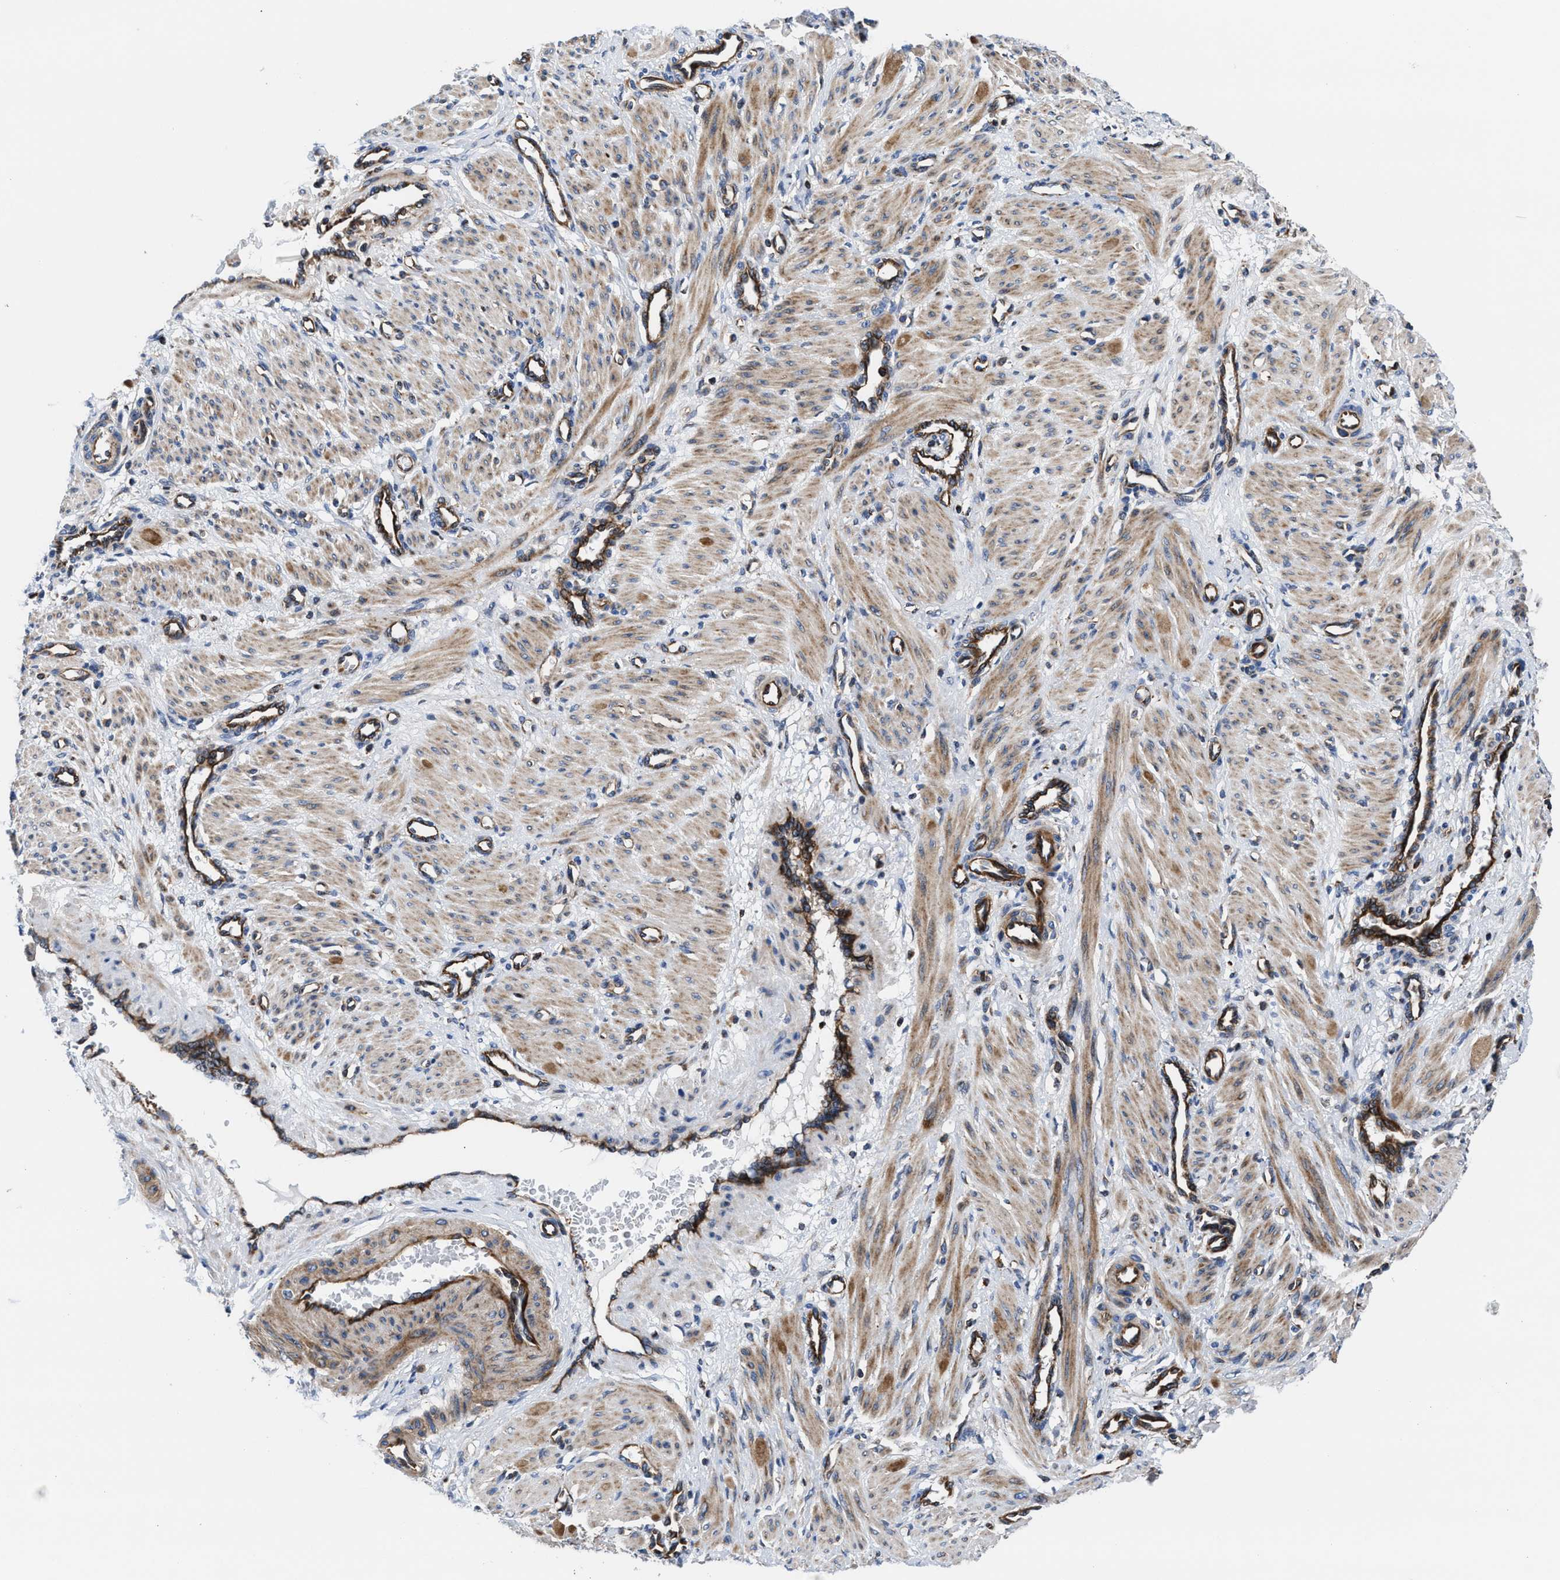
{"staining": {"intensity": "moderate", "quantity": ">75%", "location": "cytoplasmic/membranous"}, "tissue": "smooth muscle", "cell_type": "Smooth muscle cells", "image_type": "normal", "snomed": [{"axis": "morphology", "description": "Normal tissue, NOS"}, {"axis": "topography", "description": "Endometrium"}], "caption": "Immunohistochemical staining of normal human smooth muscle exhibits medium levels of moderate cytoplasmic/membranous expression in approximately >75% of smooth muscle cells. (DAB IHC, brown staining for protein, blue staining for nuclei).", "gene": "PRR15L", "patient": {"sex": "female", "age": 33}}